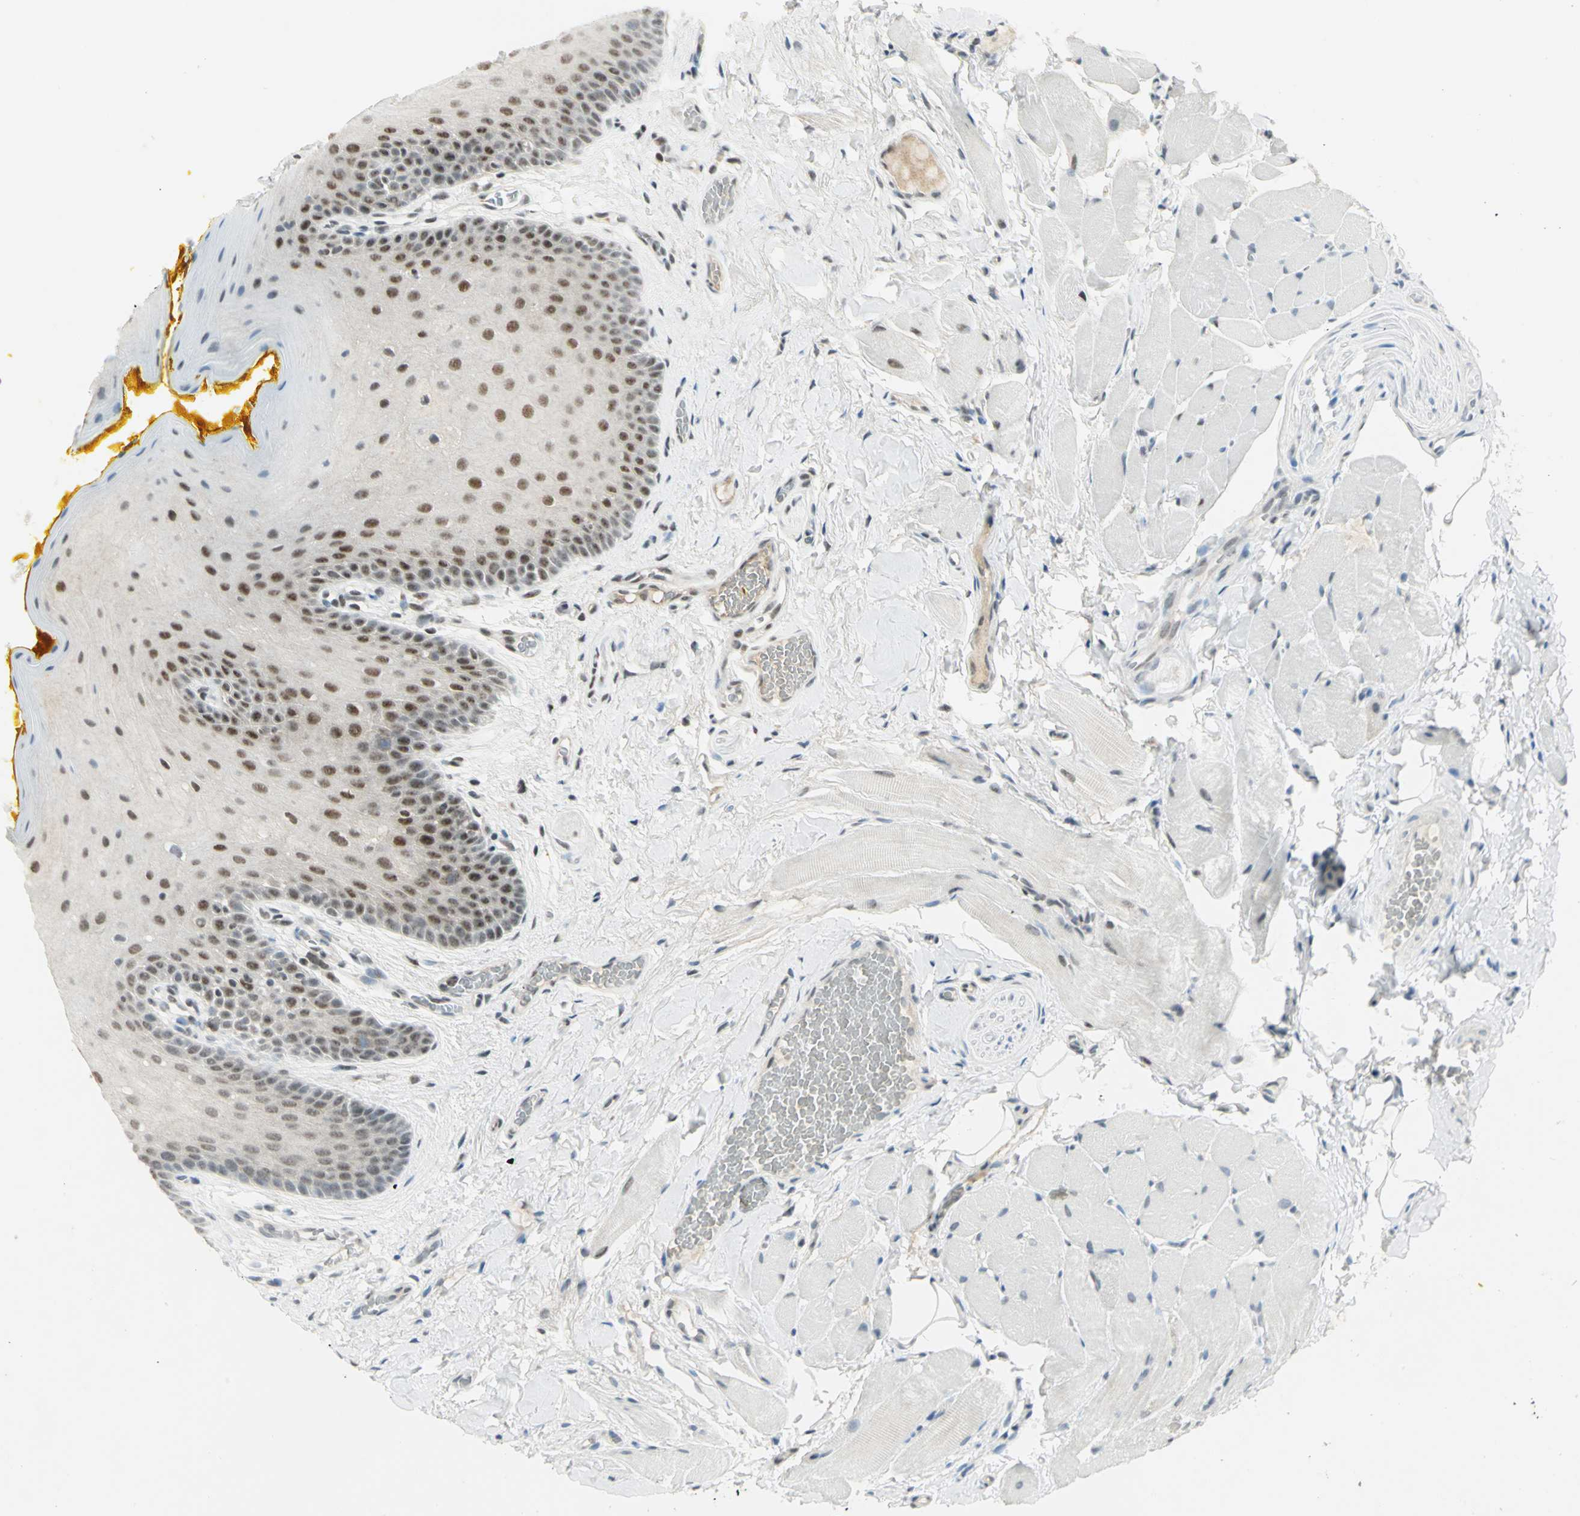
{"staining": {"intensity": "moderate", "quantity": "25%-75%", "location": "nuclear"}, "tissue": "oral mucosa", "cell_type": "Squamous epithelial cells", "image_type": "normal", "snomed": [{"axis": "morphology", "description": "Normal tissue, NOS"}, {"axis": "topography", "description": "Oral tissue"}], "caption": "Immunohistochemical staining of normal human oral mucosa reveals 25%-75% levels of moderate nuclear protein positivity in approximately 25%-75% of squamous epithelial cells.", "gene": "CCNT1", "patient": {"sex": "male", "age": 54}}